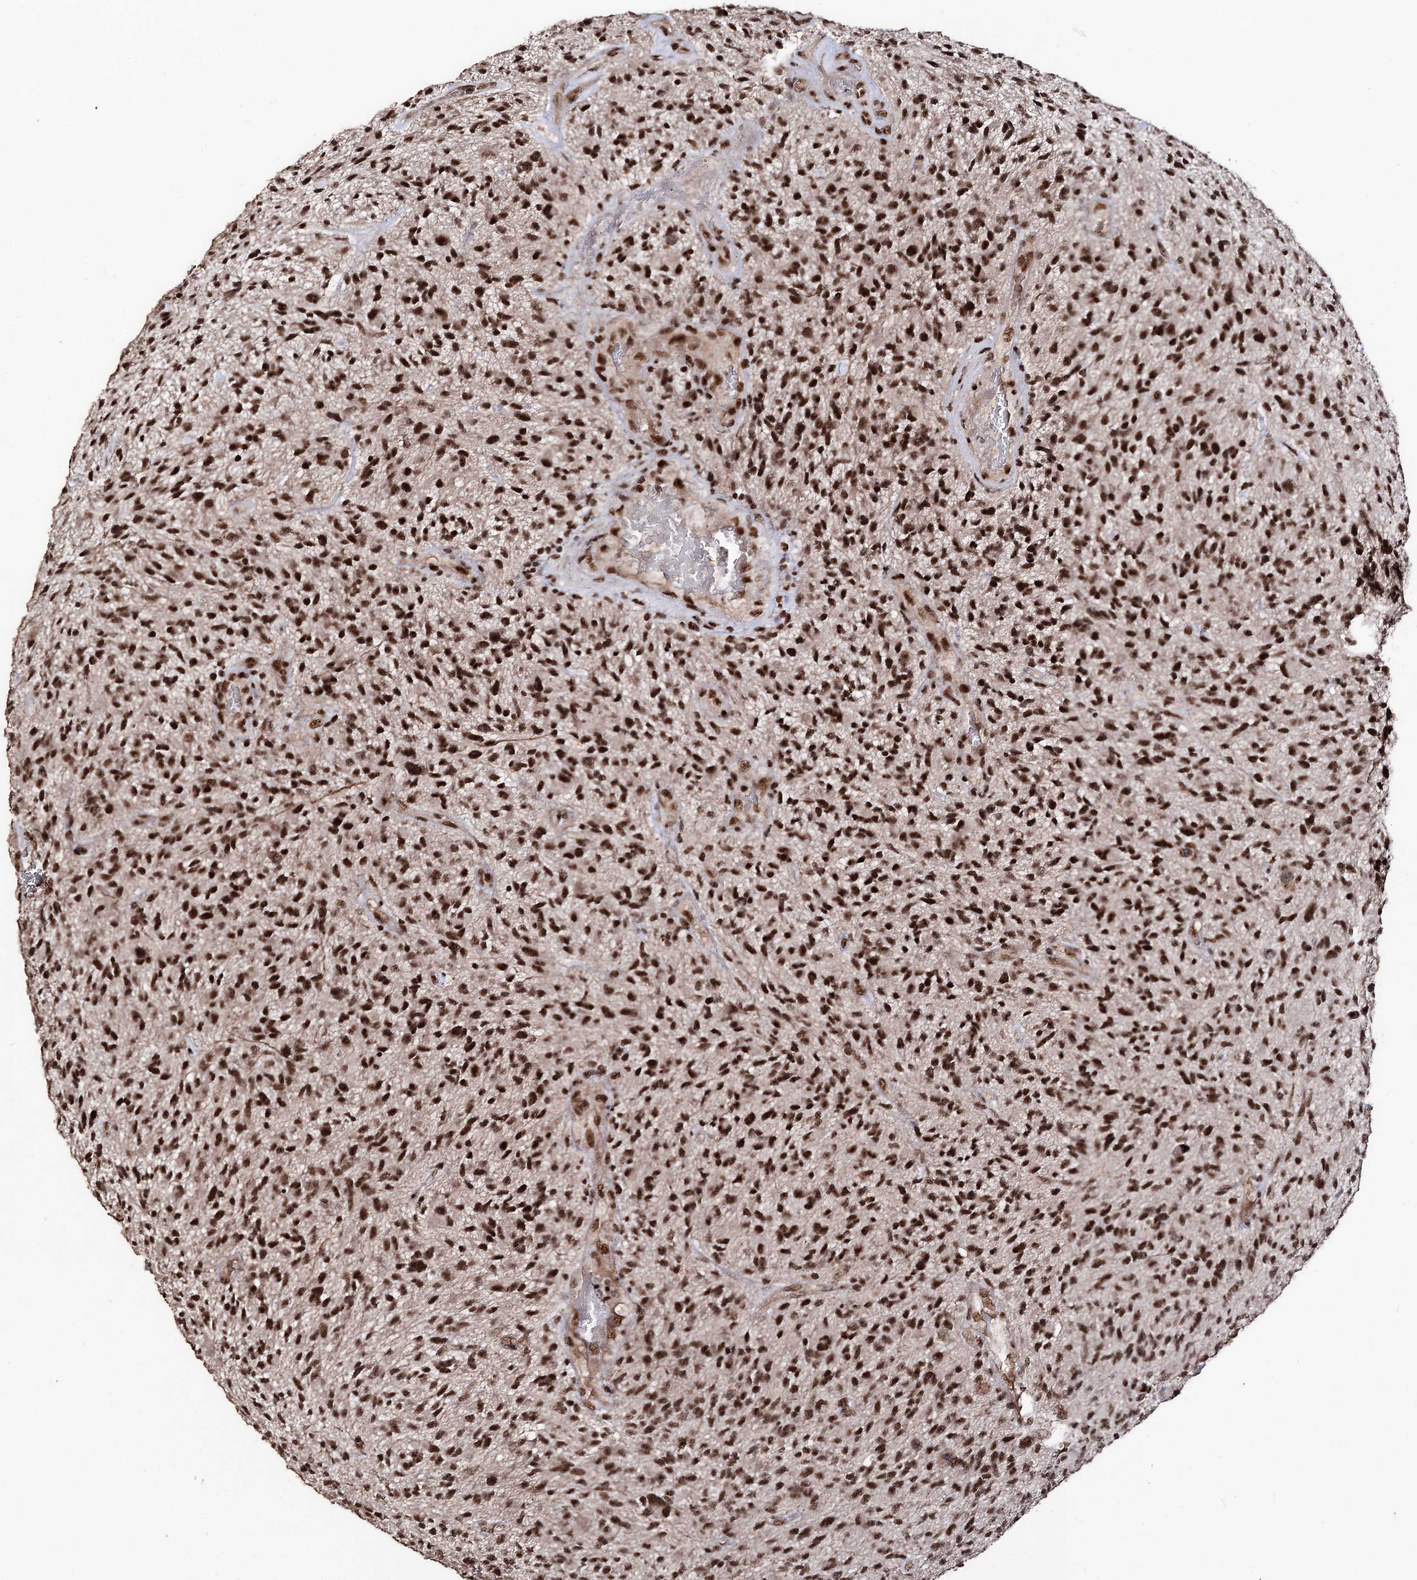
{"staining": {"intensity": "strong", "quantity": ">75%", "location": "nuclear"}, "tissue": "glioma", "cell_type": "Tumor cells", "image_type": "cancer", "snomed": [{"axis": "morphology", "description": "Glioma, malignant, High grade"}, {"axis": "topography", "description": "Brain"}], "caption": "There is high levels of strong nuclear staining in tumor cells of malignant glioma (high-grade), as demonstrated by immunohistochemical staining (brown color).", "gene": "U2SURP", "patient": {"sex": "male", "age": 47}}